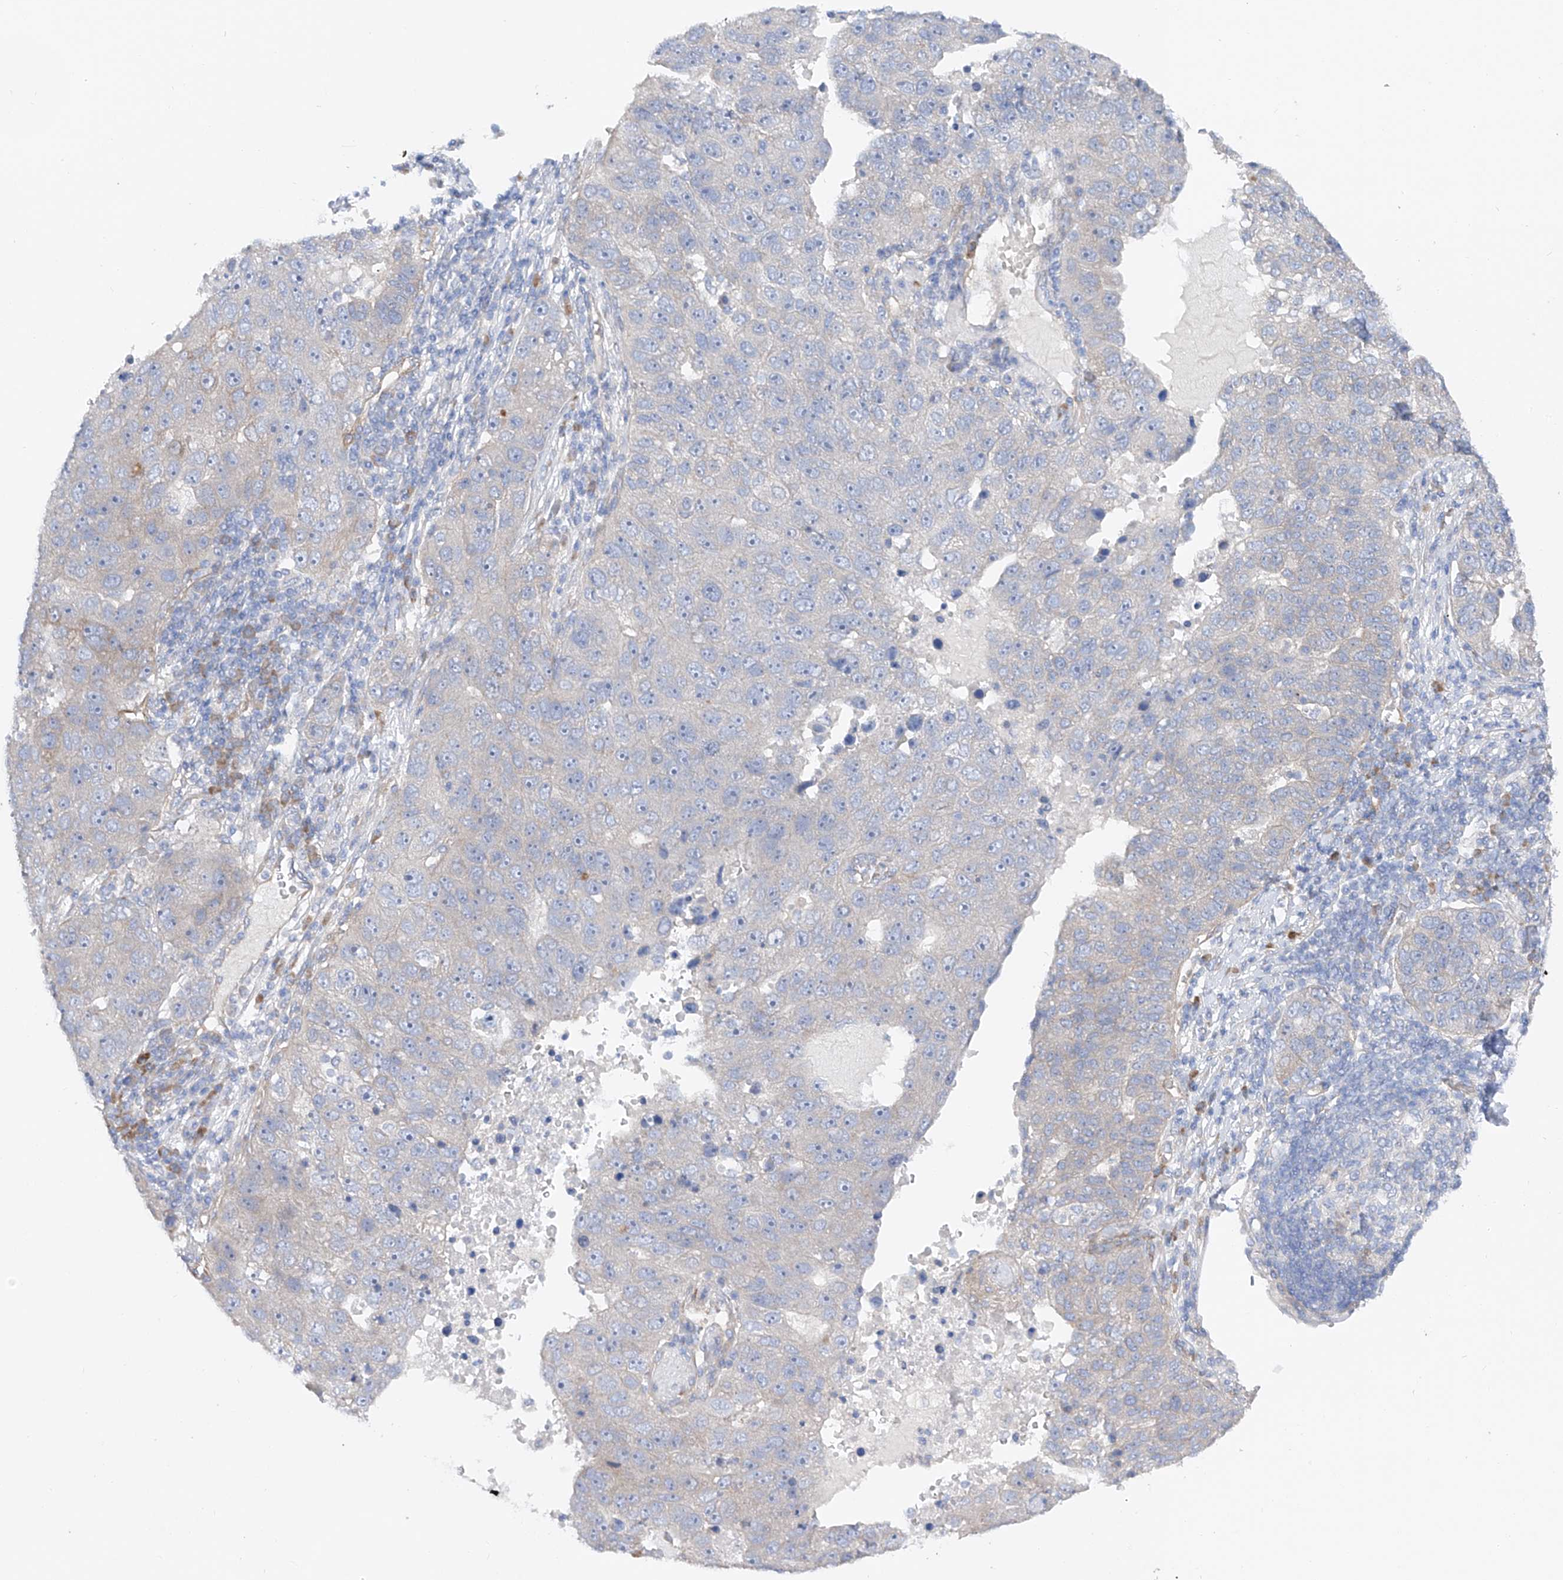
{"staining": {"intensity": "negative", "quantity": "none", "location": "none"}, "tissue": "pancreatic cancer", "cell_type": "Tumor cells", "image_type": "cancer", "snomed": [{"axis": "morphology", "description": "Adenocarcinoma, NOS"}, {"axis": "topography", "description": "Pancreas"}], "caption": "Micrograph shows no significant protein positivity in tumor cells of pancreatic adenocarcinoma.", "gene": "LCA5", "patient": {"sex": "female", "age": 61}}